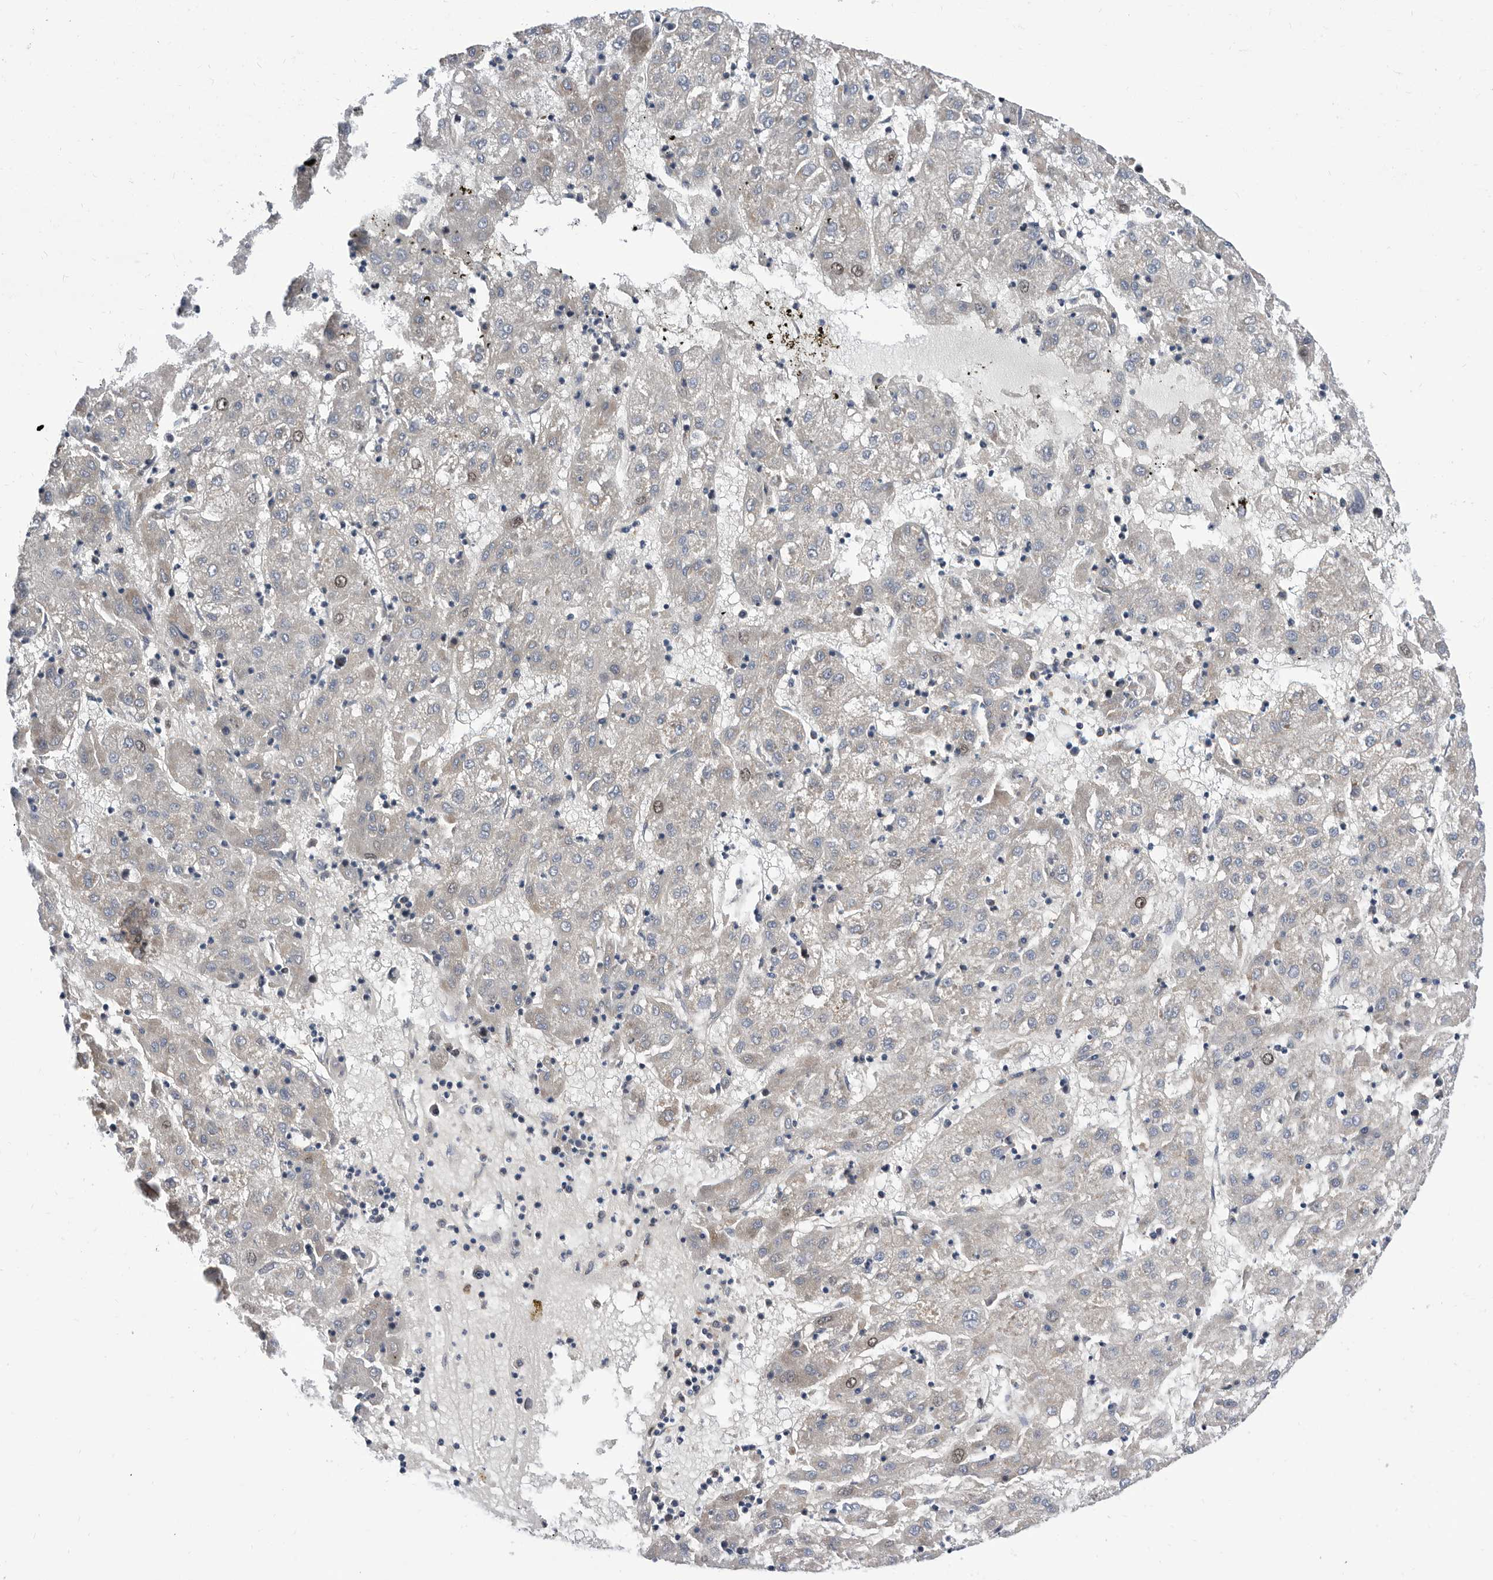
{"staining": {"intensity": "moderate", "quantity": "<25%", "location": "nuclear"}, "tissue": "liver cancer", "cell_type": "Tumor cells", "image_type": "cancer", "snomed": [{"axis": "morphology", "description": "Carcinoma, Hepatocellular, NOS"}, {"axis": "topography", "description": "Liver"}], "caption": "Immunohistochemical staining of human liver cancer (hepatocellular carcinoma) displays low levels of moderate nuclear expression in approximately <25% of tumor cells. (brown staining indicates protein expression, while blue staining denotes nuclei).", "gene": "ATAD2", "patient": {"sex": "male", "age": 72}}